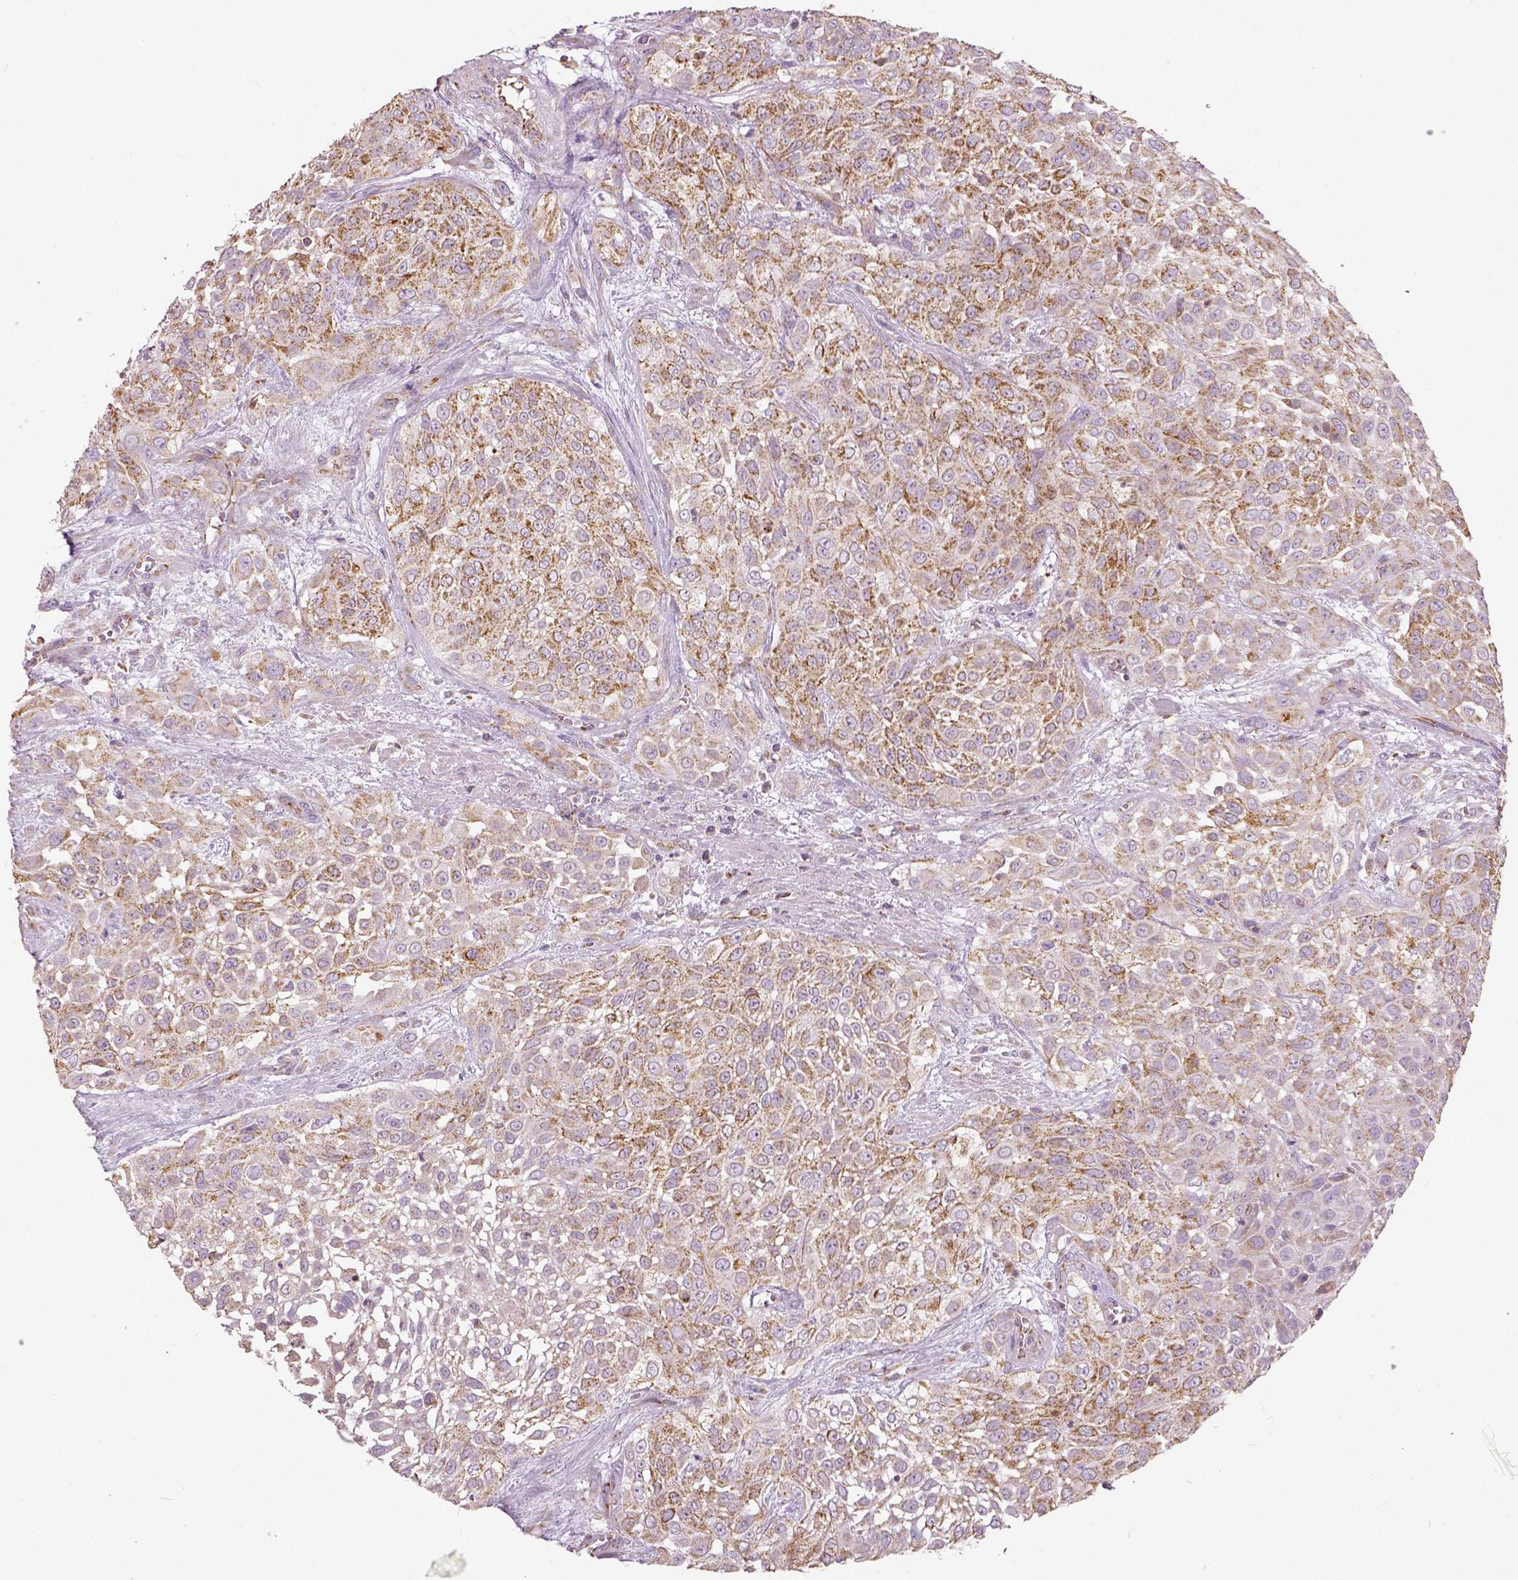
{"staining": {"intensity": "moderate", "quantity": "25%-75%", "location": "cytoplasmic/membranous"}, "tissue": "urothelial cancer", "cell_type": "Tumor cells", "image_type": "cancer", "snomed": [{"axis": "morphology", "description": "Urothelial carcinoma, High grade"}, {"axis": "topography", "description": "Urinary bladder"}], "caption": "Immunohistochemical staining of human high-grade urothelial carcinoma shows medium levels of moderate cytoplasmic/membranous positivity in about 25%-75% of tumor cells.", "gene": "PGAM5", "patient": {"sex": "male", "age": 57}}